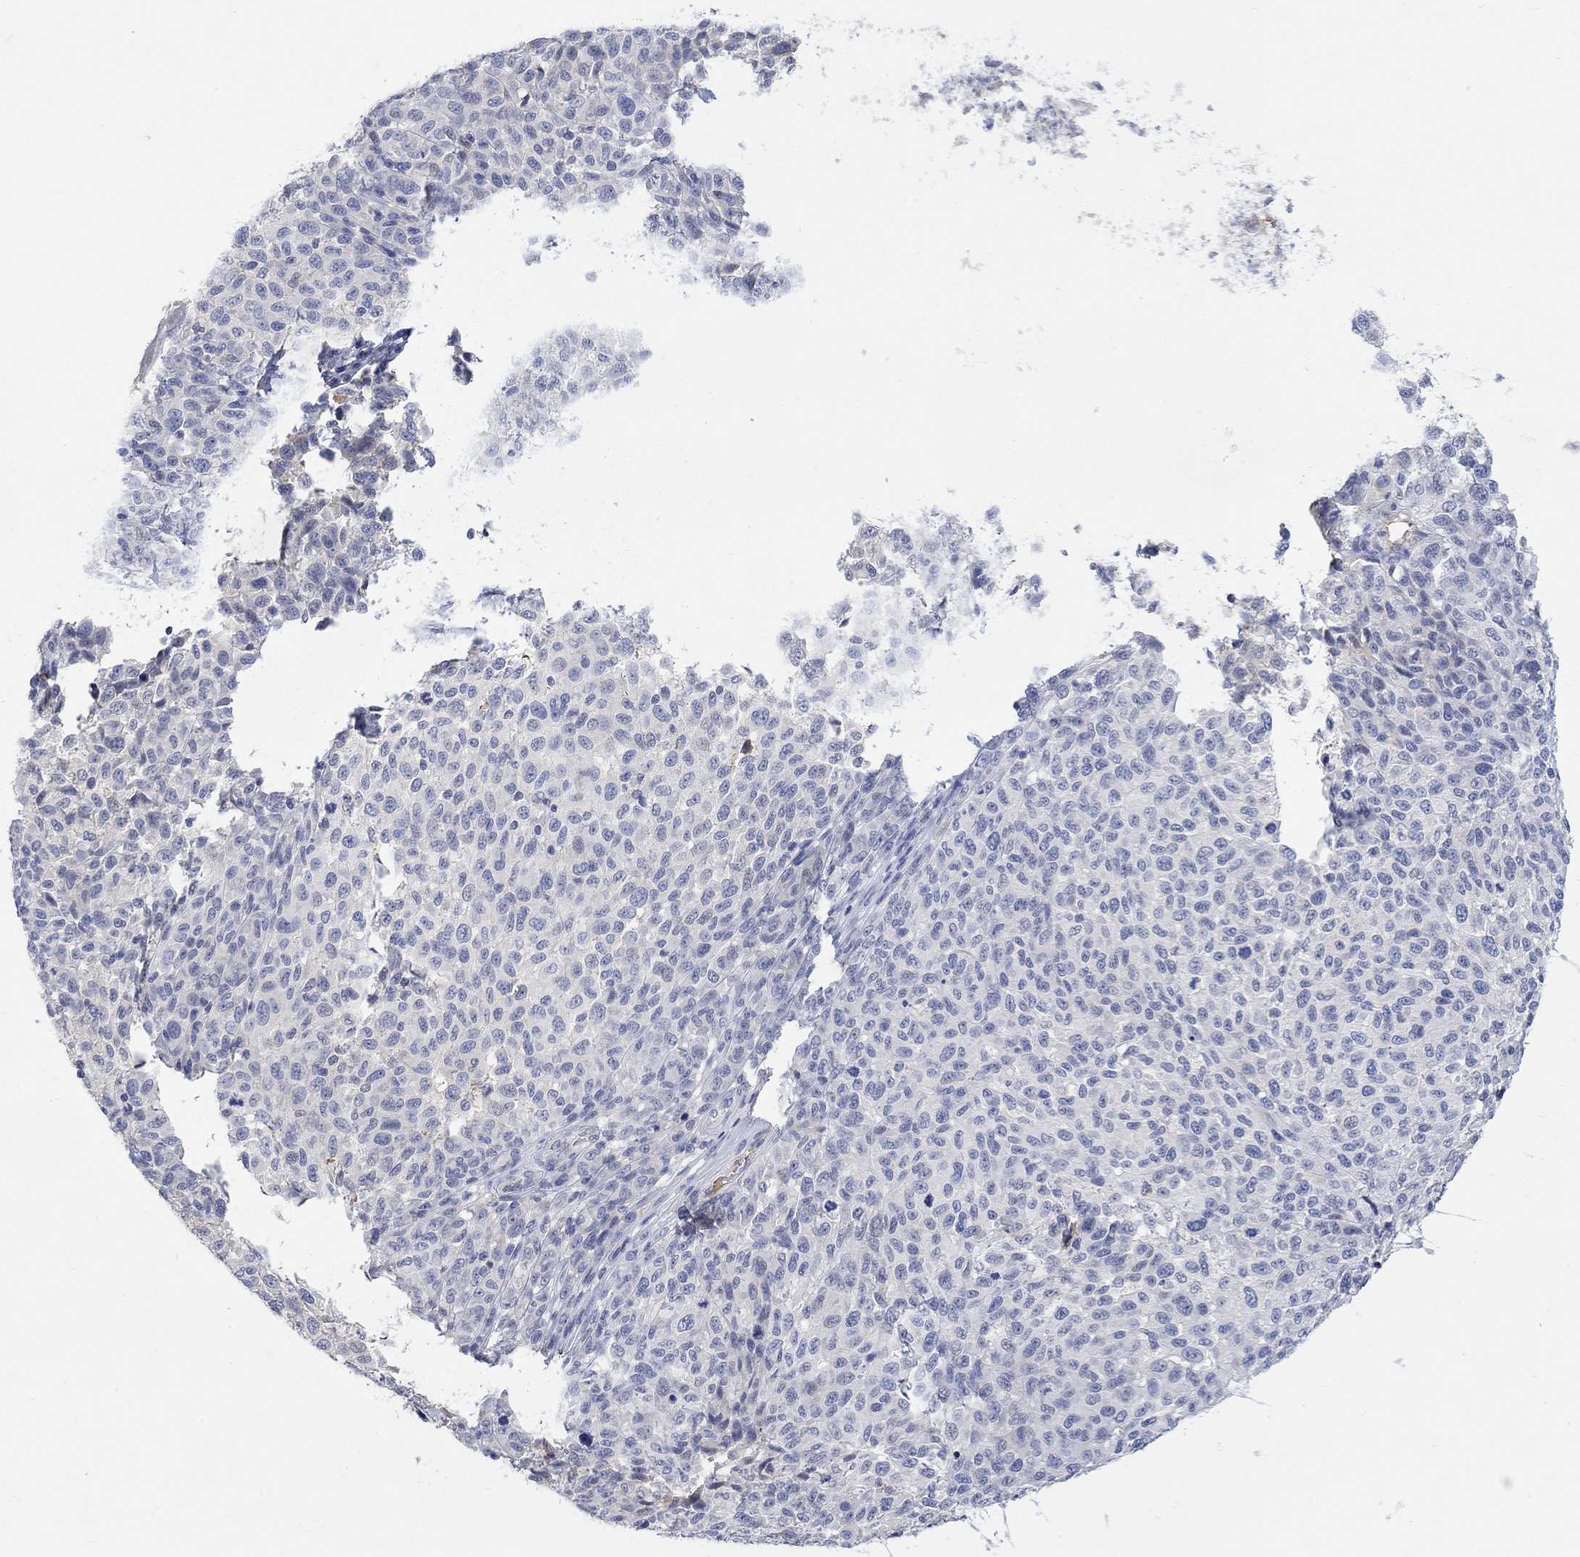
{"staining": {"intensity": "negative", "quantity": "none", "location": "none"}, "tissue": "melanoma", "cell_type": "Tumor cells", "image_type": "cancer", "snomed": [{"axis": "morphology", "description": "Malignant melanoma, NOS"}, {"axis": "topography", "description": "Skin"}], "caption": "Tumor cells are negative for brown protein staining in malignant melanoma.", "gene": "MSTN", "patient": {"sex": "male", "age": 59}}